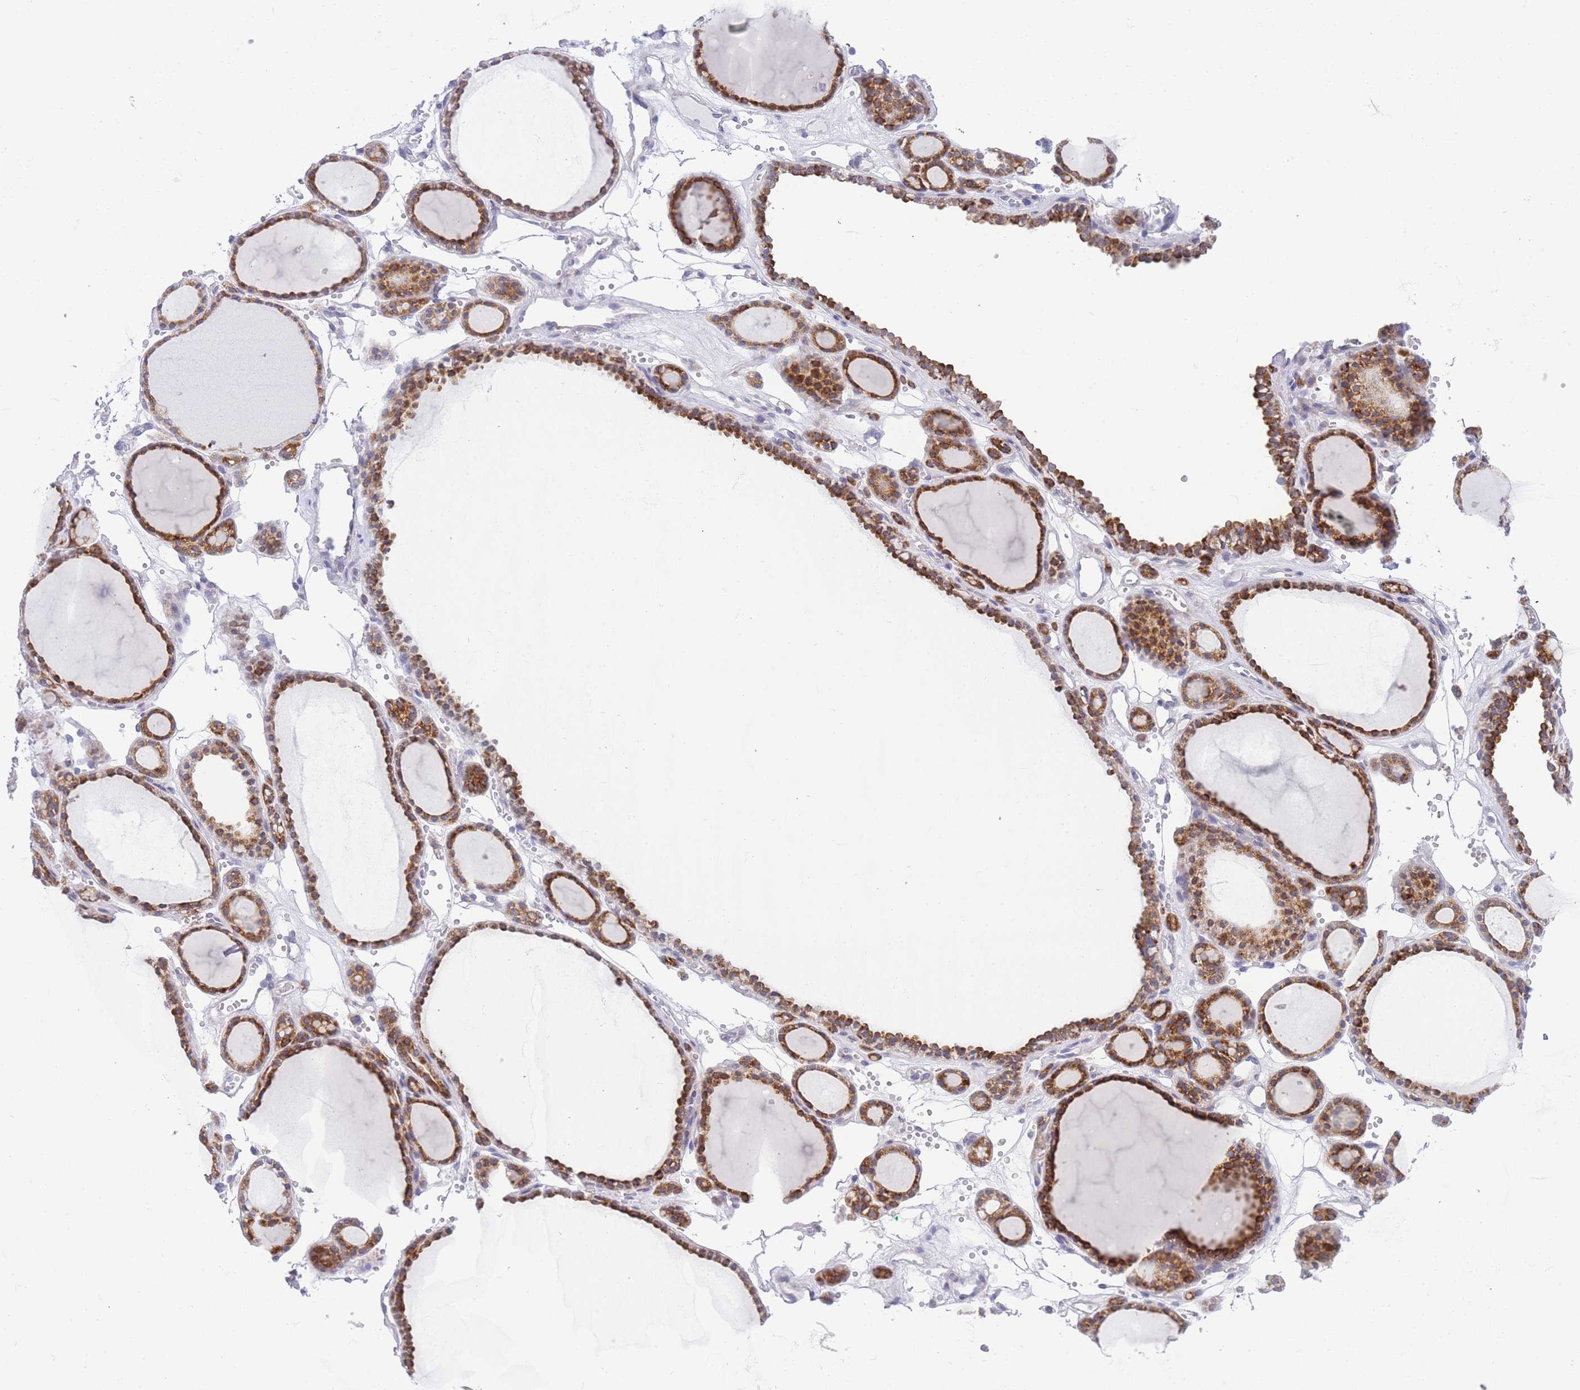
{"staining": {"intensity": "strong", "quantity": ">75%", "location": "cytoplasmic/membranous"}, "tissue": "thyroid gland", "cell_type": "Glandular cells", "image_type": "normal", "snomed": [{"axis": "morphology", "description": "Normal tissue, NOS"}, {"axis": "topography", "description": "Thyroid gland"}], "caption": "Unremarkable thyroid gland was stained to show a protein in brown. There is high levels of strong cytoplasmic/membranous positivity in approximately >75% of glandular cells. The staining was performed using DAB to visualize the protein expression in brown, while the nuclei were stained in blue with hematoxylin (Magnification: 20x).", "gene": "ZNF510", "patient": {"sex": "female", "age": 28}}